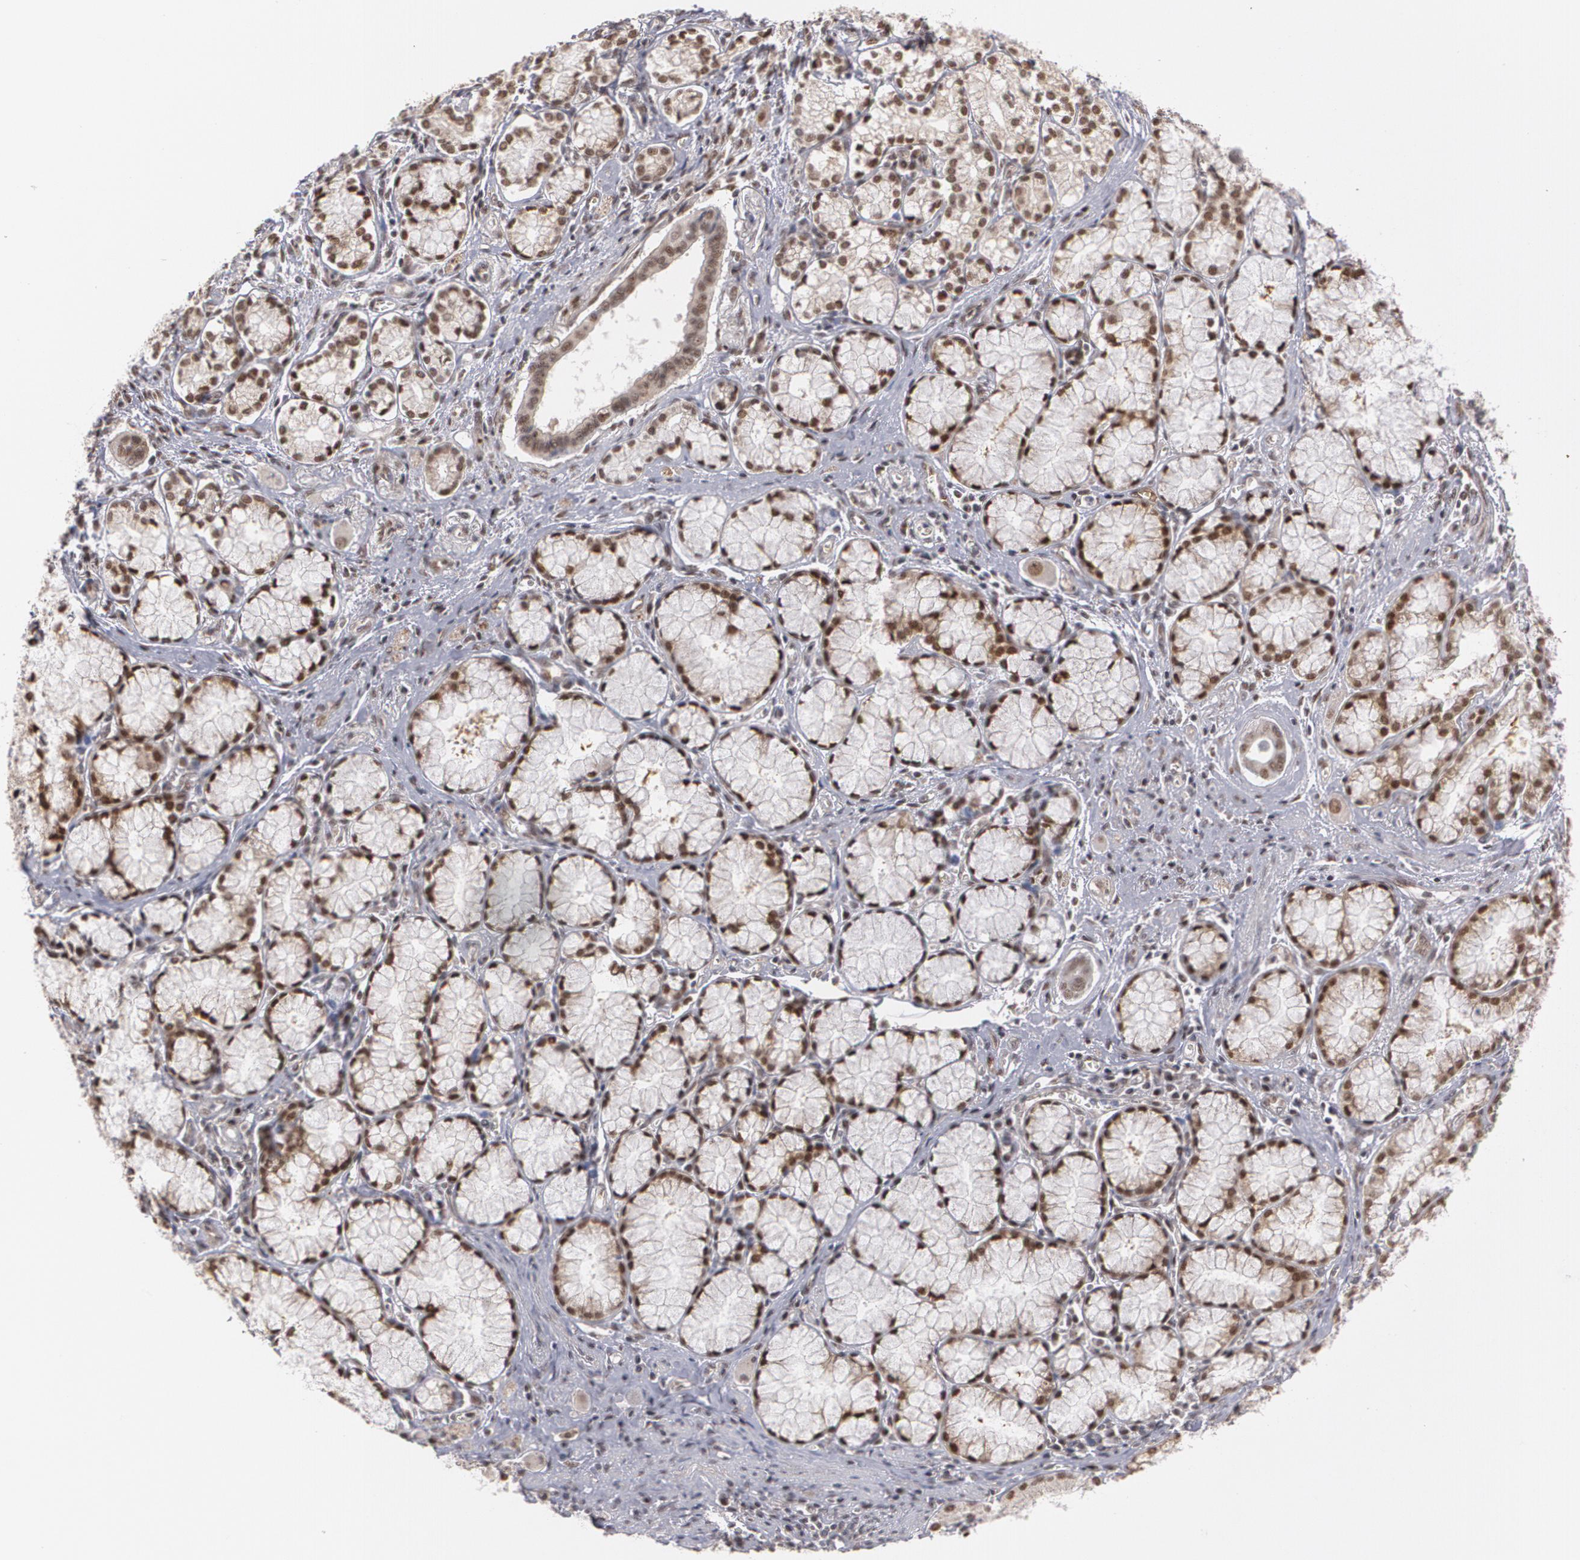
{"staining": {"intensity": "moderate", "quantity": ">75%", "location": "nuclear"}, "tissue": "pancreatic cancer", "cell_type": "Tumor cells", "image_type": "cancer", "snomed": [{"axis": "morphology", "description": "Adenocarcinoma, NOS"}, {"axis": "topography", "description": "Pancreas"}], "caption": "DAB (3,3'-diaminobenzidine) immunohistochemical staining of human pancreatic adenocarcinoma exhibits moderate nuclear protein expression in approximately >75% of tumor cells.", "gene": "ZNF75A", "patient": {"sex": "male", "age": 77}}